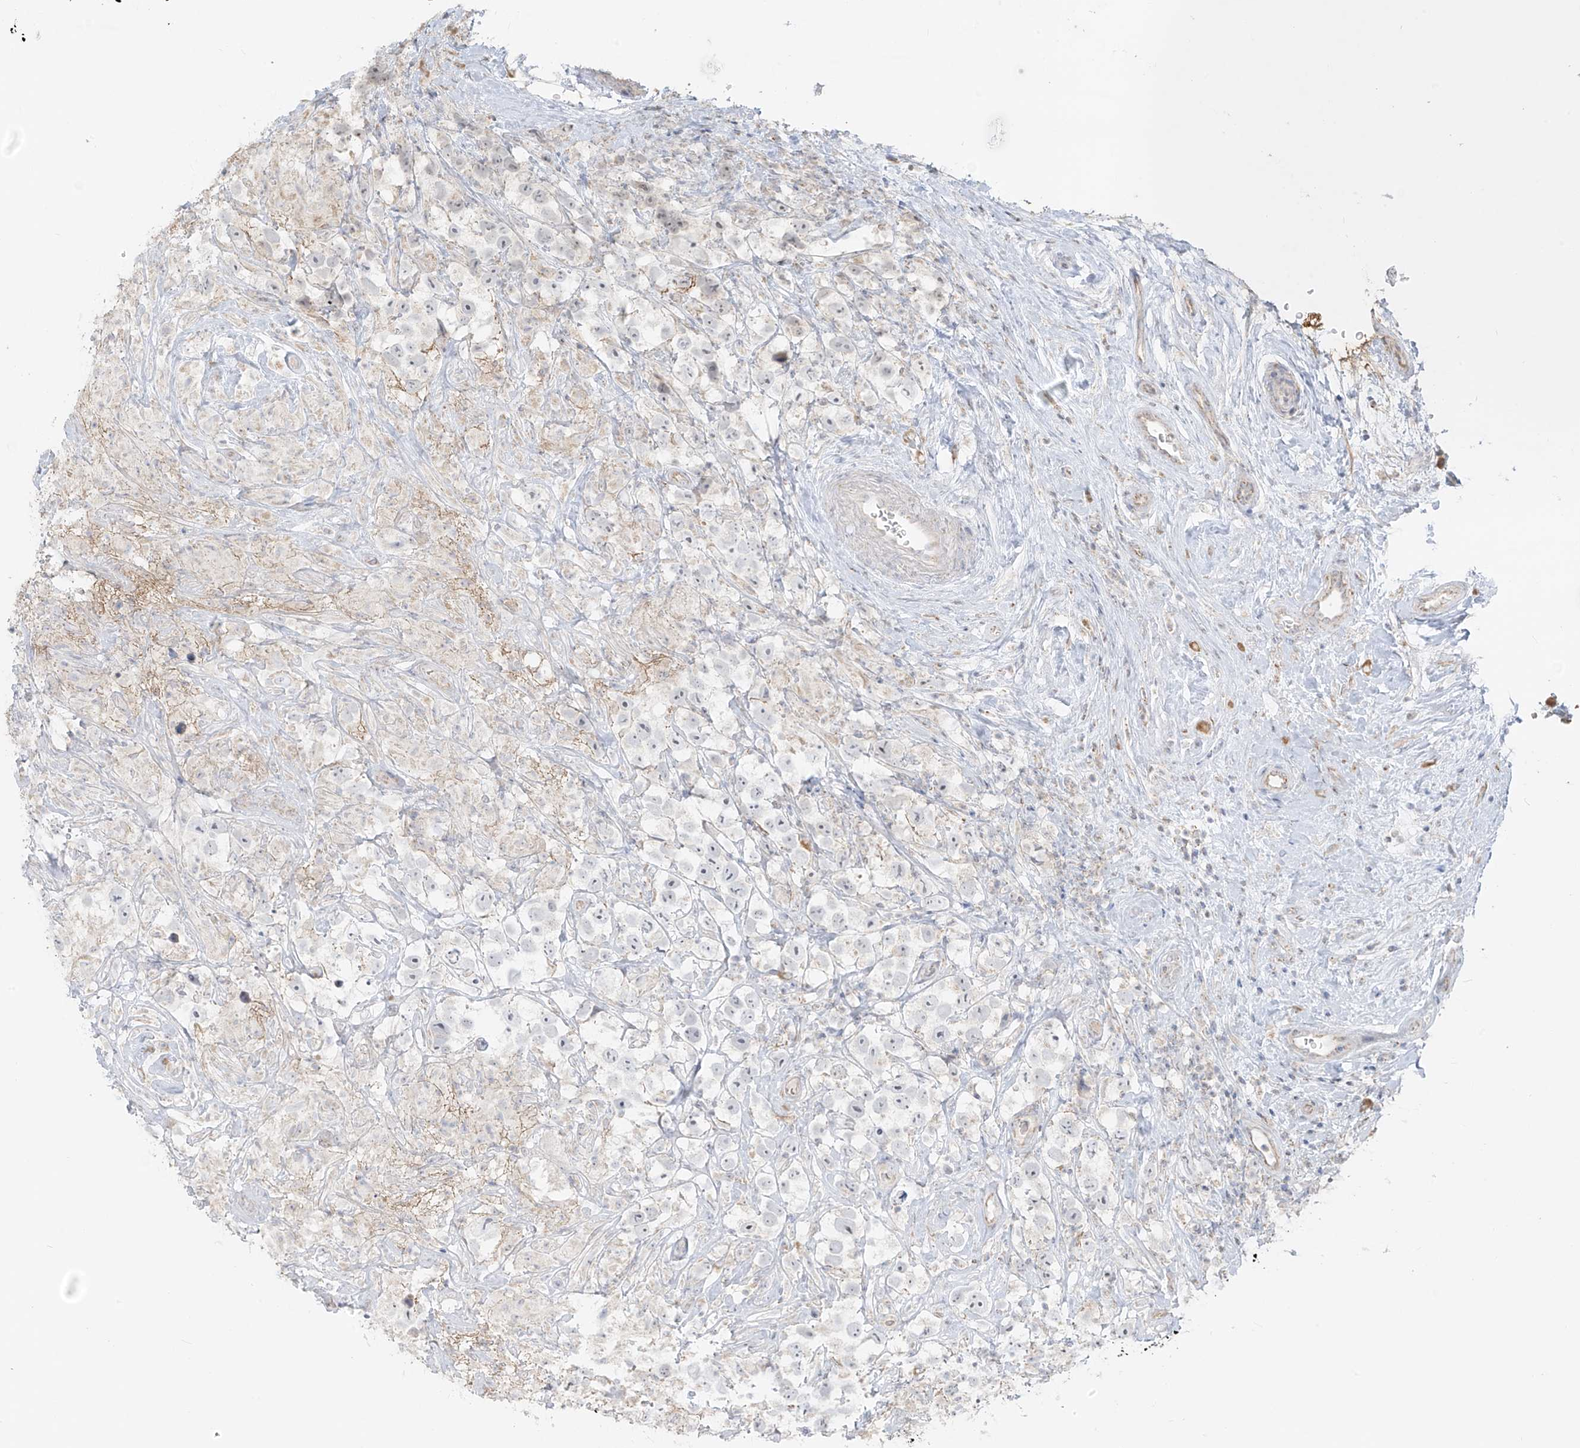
{"staining": {"intensity": "negative", "quantity": "none", "location": "none"}, "tissue": "testis cancer", "cell_type": "Tumor cells", "image_type": "cancer", "snomed": [{"axis": "morphology", "description": "Seminoma, NOS"}, {"axis": "topography", "description": "Testis"}], "caption": "A high-resolution photomicrograph shows IHC staining of testis cancer (seminoma), which exhibits no significant staining in tumor cells.", "gene": "UST", "patient": {"sex": "male", "age": 49}}